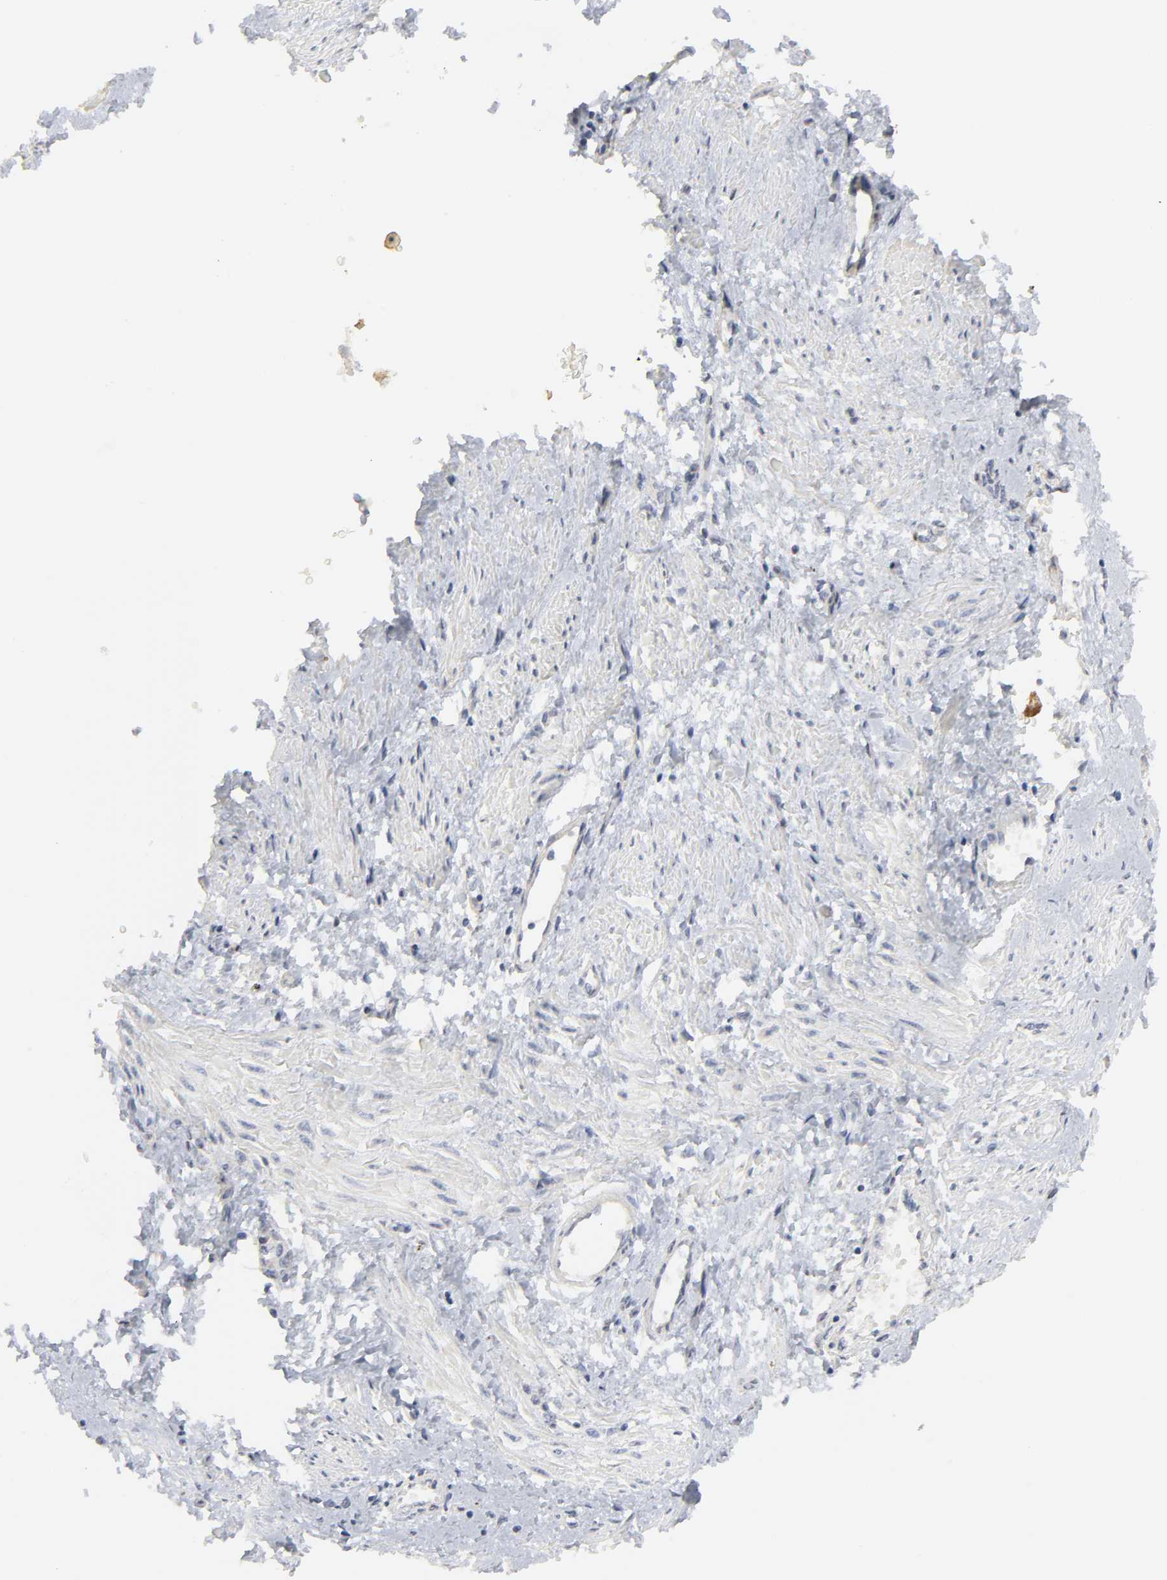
{"staining": {"intensity": "weak", "quantity": "<25%", "location": "cytoplasmic/membranous"}, "tissue": "smooth muscle", "cell_type": "Smooth muscle cells", "image_type": "normal", "snomed": [{"axis": "morphology", "description": "Normal tissue, NOS"}, {"axis": "topography", "description": "Smooth muscle"}, {"axis": "topography", "description": "Uterus"}], "caption": "The image displays no significant expression in smooth muscle cells of smooth muscle. (DAB immunohistochemistry with hematoxylin counter stain).", "gene": "POR", "patient": {"sex": "female", "age": 39}}